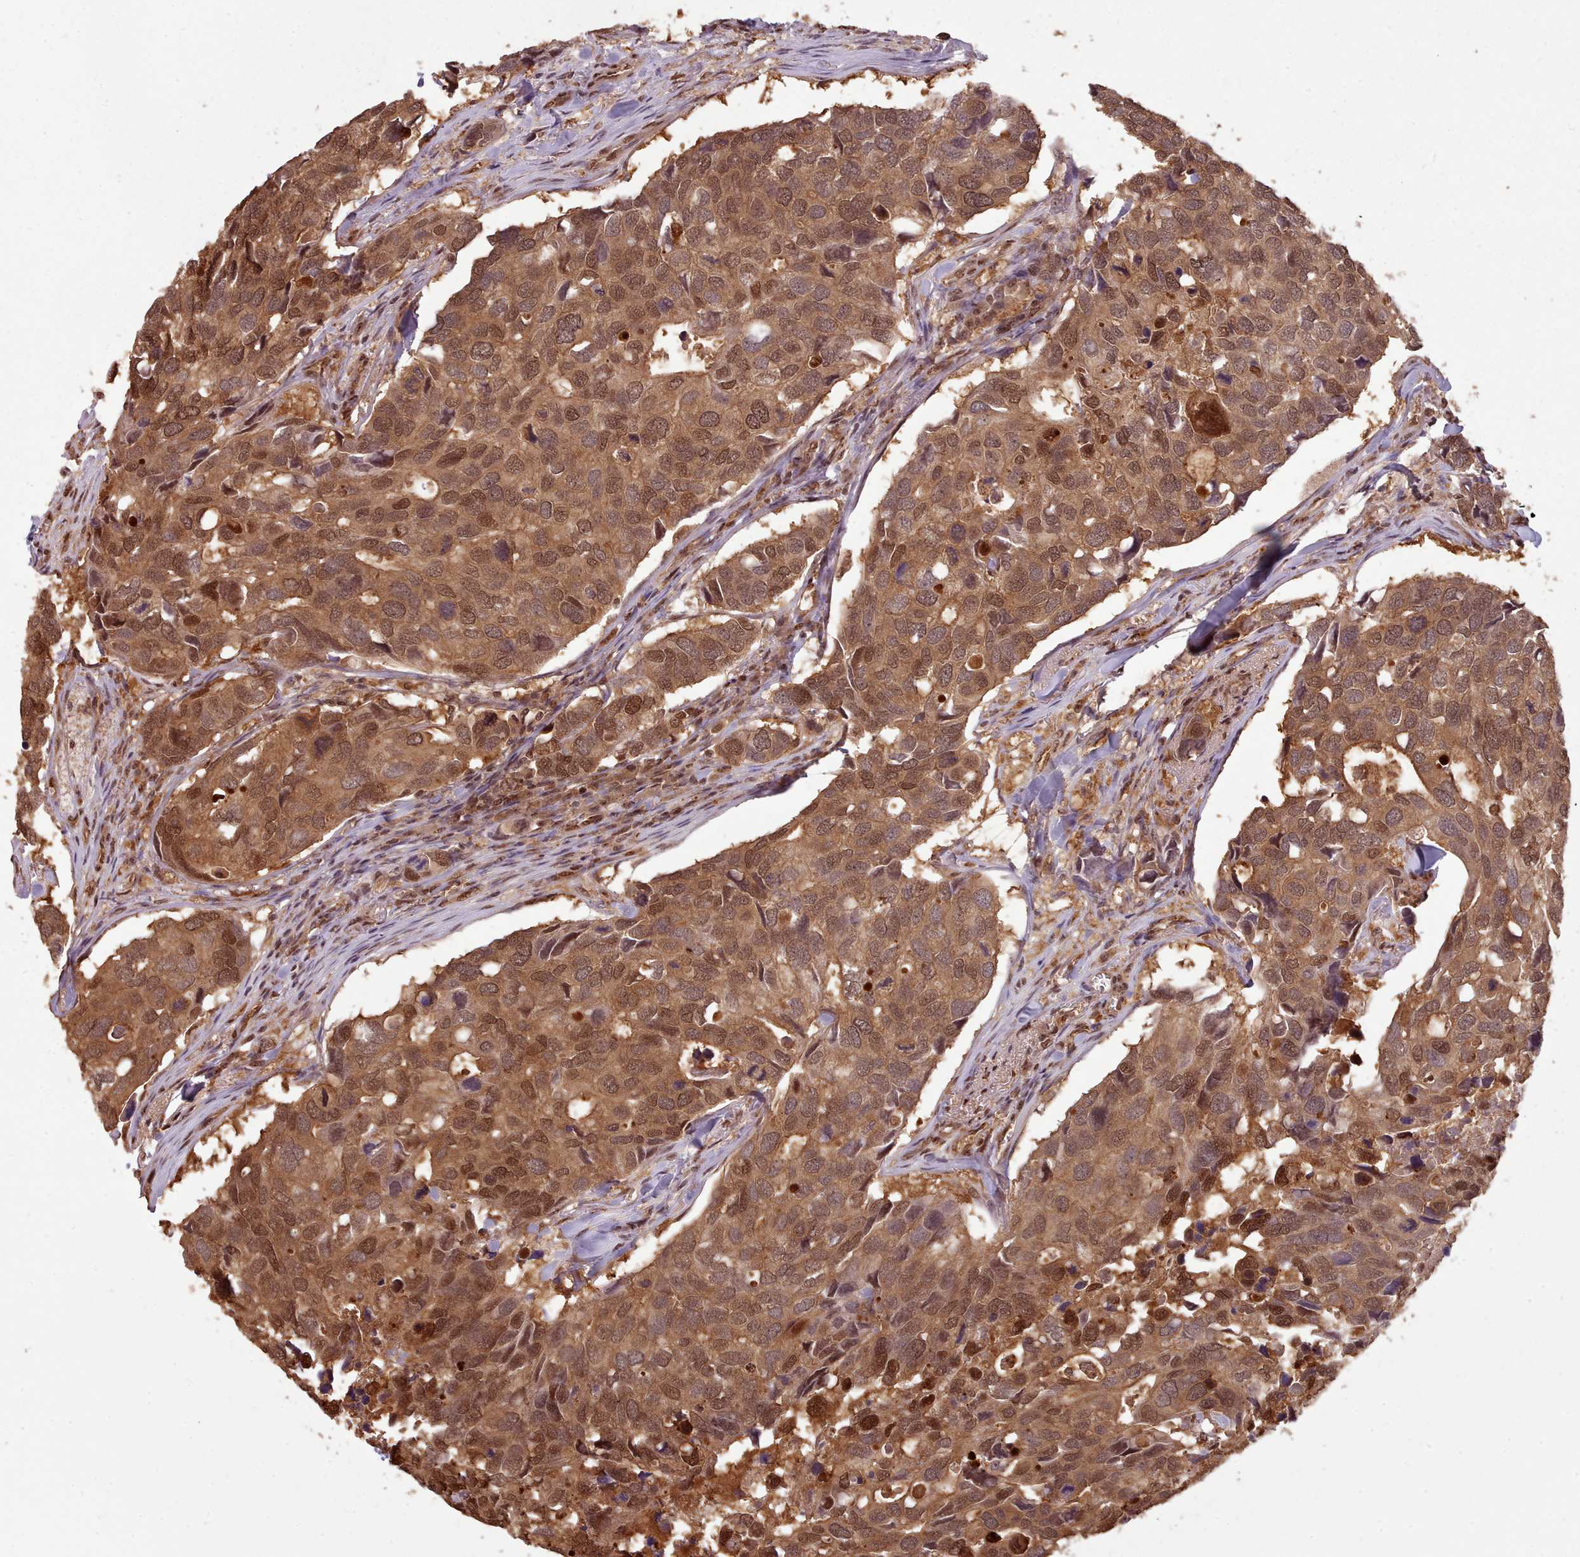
{"staining": {"intensity": "moderate", "quantity": ">75%", "location": "cytoplasmic/membranous,nuclear"}, "tissue": "breast cancer", "cell_type": "Tumor cells", "image_type": "cancer", "snomed": [{"axis": "morphology", "description": "Duct carcinoma"}, {"axis": "topography", "description": "Breast"}], "caption": "Tumor cells exhibit moderate cytoplasmic/membranous and nuclear expression in about >75% of cells in intraductal carcinoma (breast).", "gene": "RPS27A", "patient": {"sex": "female", "age": 83}}